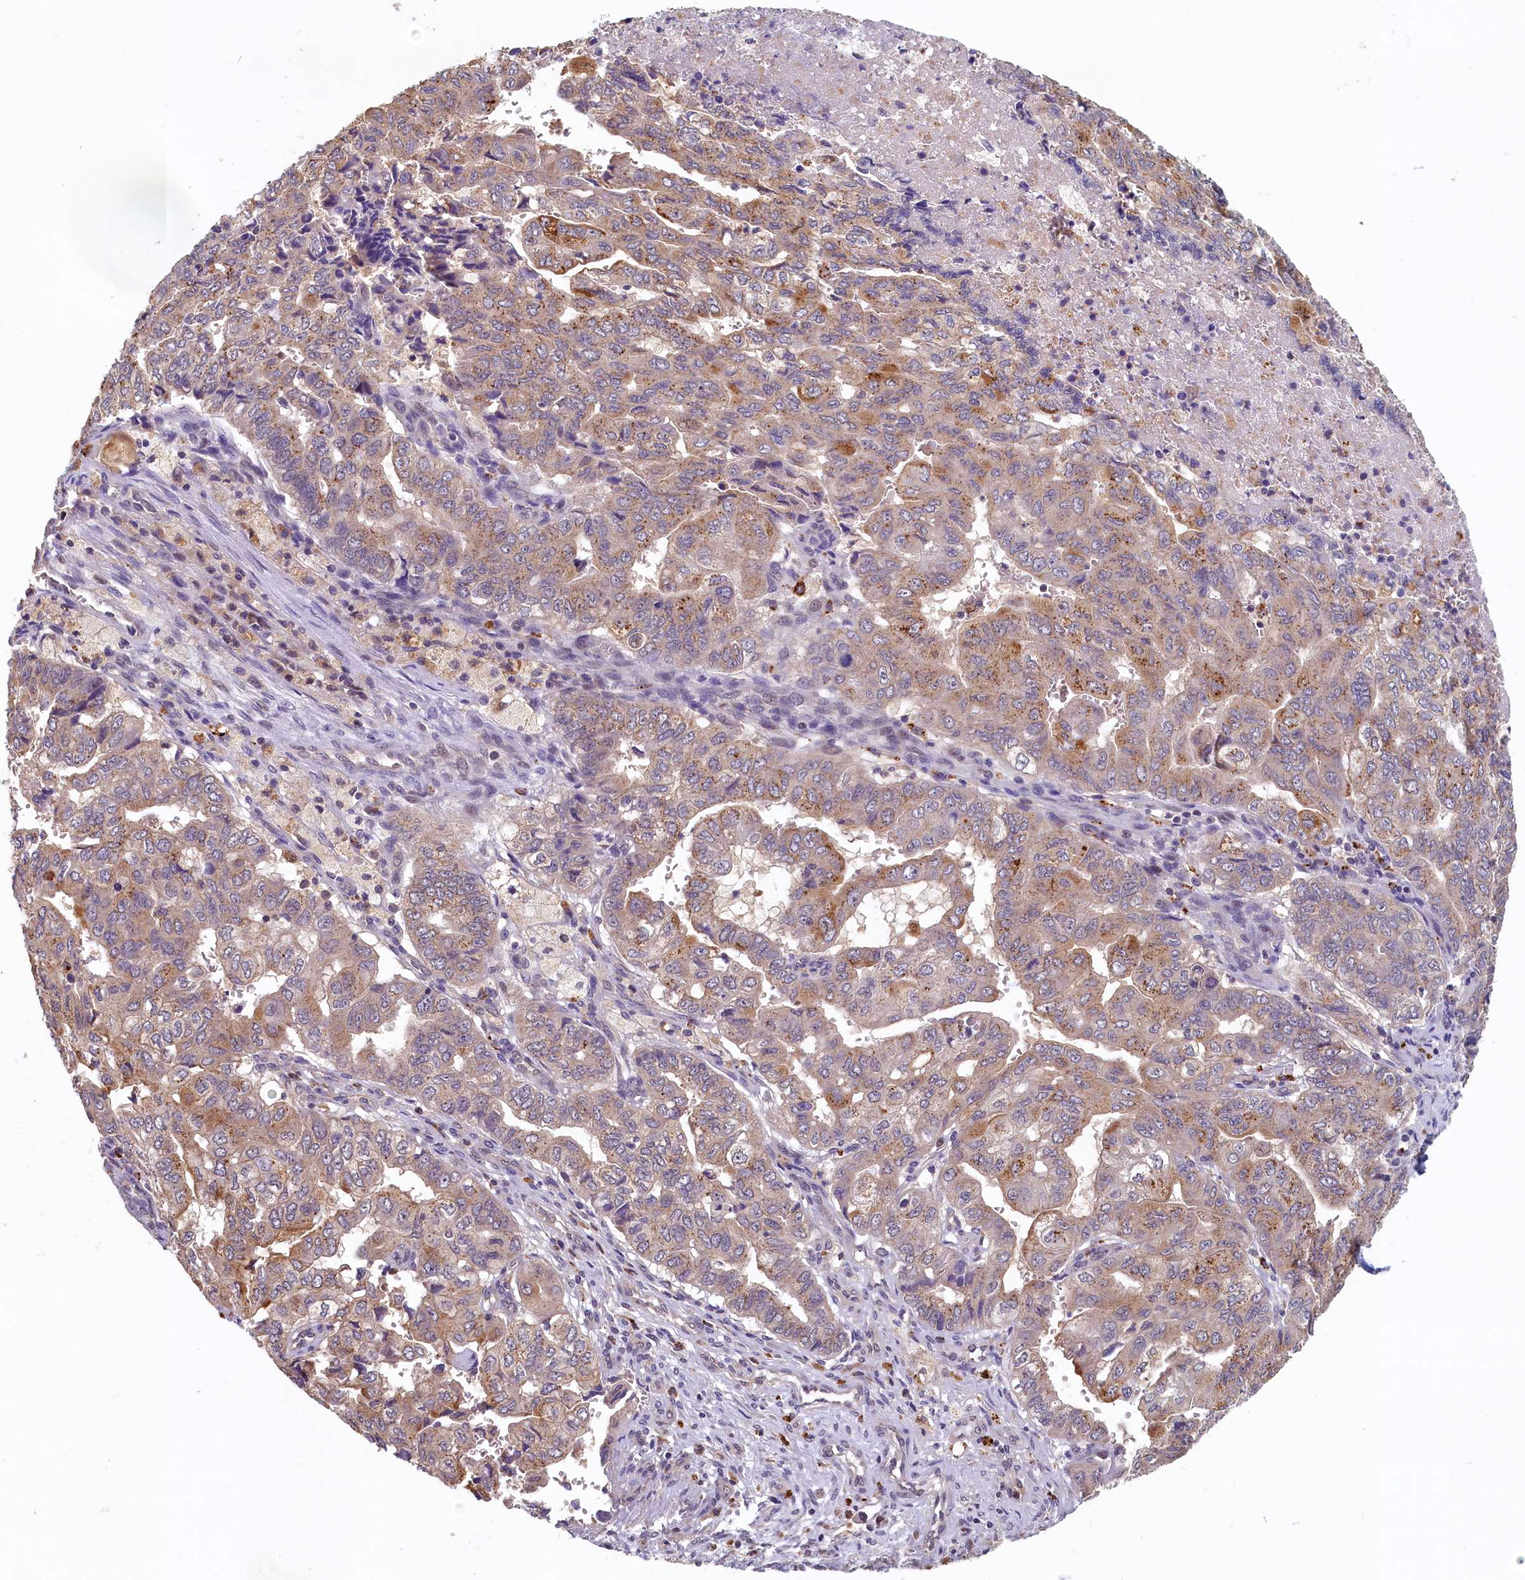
{"staining": {"intensity": "moderate", "quantity": "25%-75%", "location": "cytoplasmic/membranous"}, "tissue": "pancreatic cancer", "cell_type": "Tumor cells", "image_type": "cancer", "snomed": [{"axis": "morphology", "description": "Adenocarcinoma, NOS"}, {"axis": "topography", "description": "Pancreas"}], "caption": "About 25%-75% of tumor cells in pancreatic cancer (adenocarcinoma) display moderate cytoplasmic/membranous protein staining as visualized by brown immunohistochemical staining.", "gene": "NUBP2", "patient": {"sex": "male", "age": 51}}